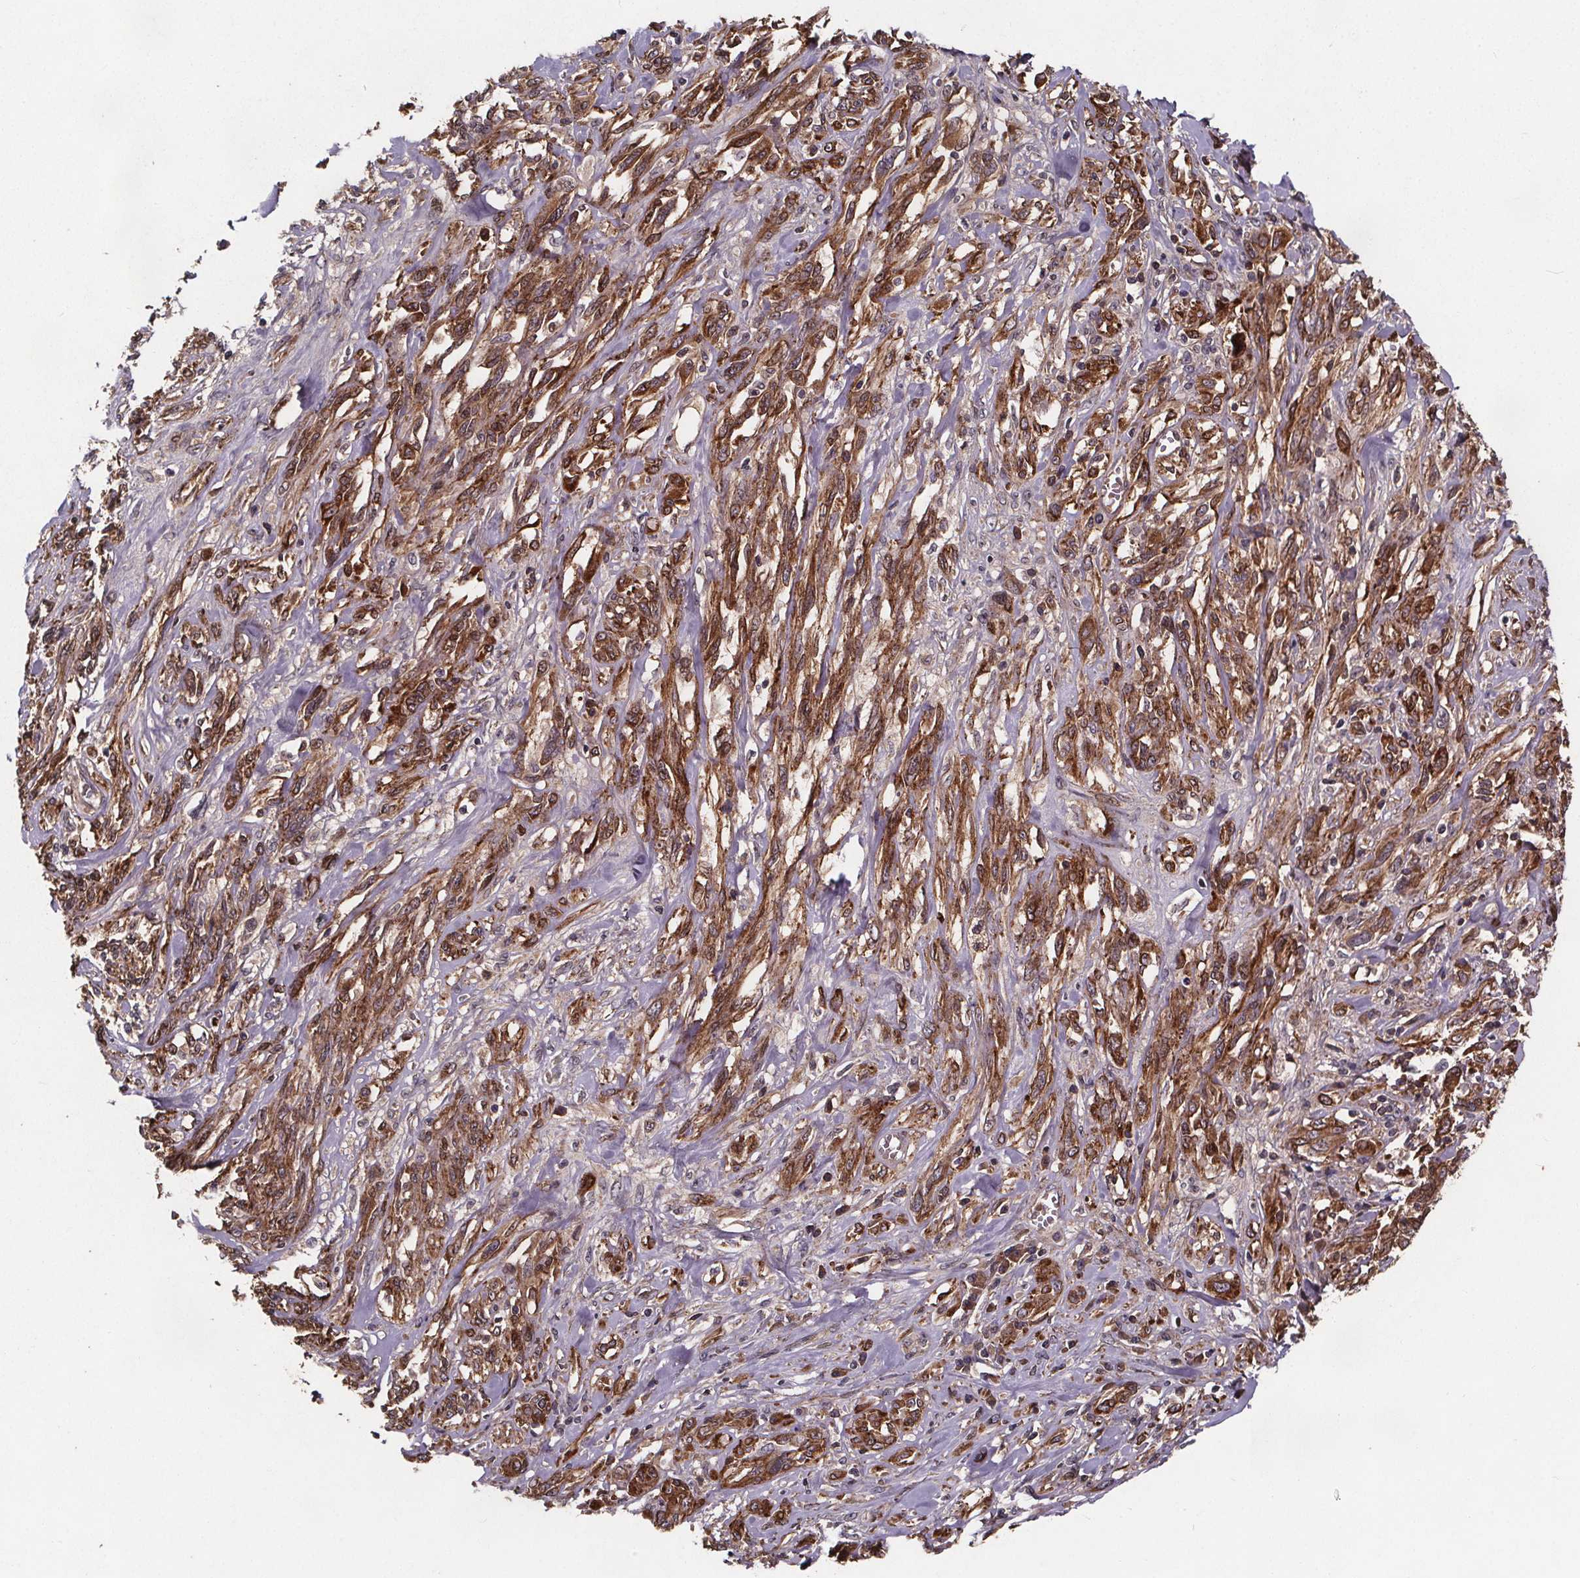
{"staining": {"intensity": "moderate", "quantity": ">75%", "location": "cytoplasmic/membranous"}, "tissue": "melanoma", "cell_type": "Tumor cells", "image_type": "cancer", "snomed": [{"axis": "morphology", "description": "Malignant melanoma, NOS"}, {"axis": "topography", "description": "Skin"}], "caption": "Melanoma stained with a protein marker reveals moderate staining in tumor cells.", "gene": "FASTKD3", "patient": {"sex": "female", "age": 91}}